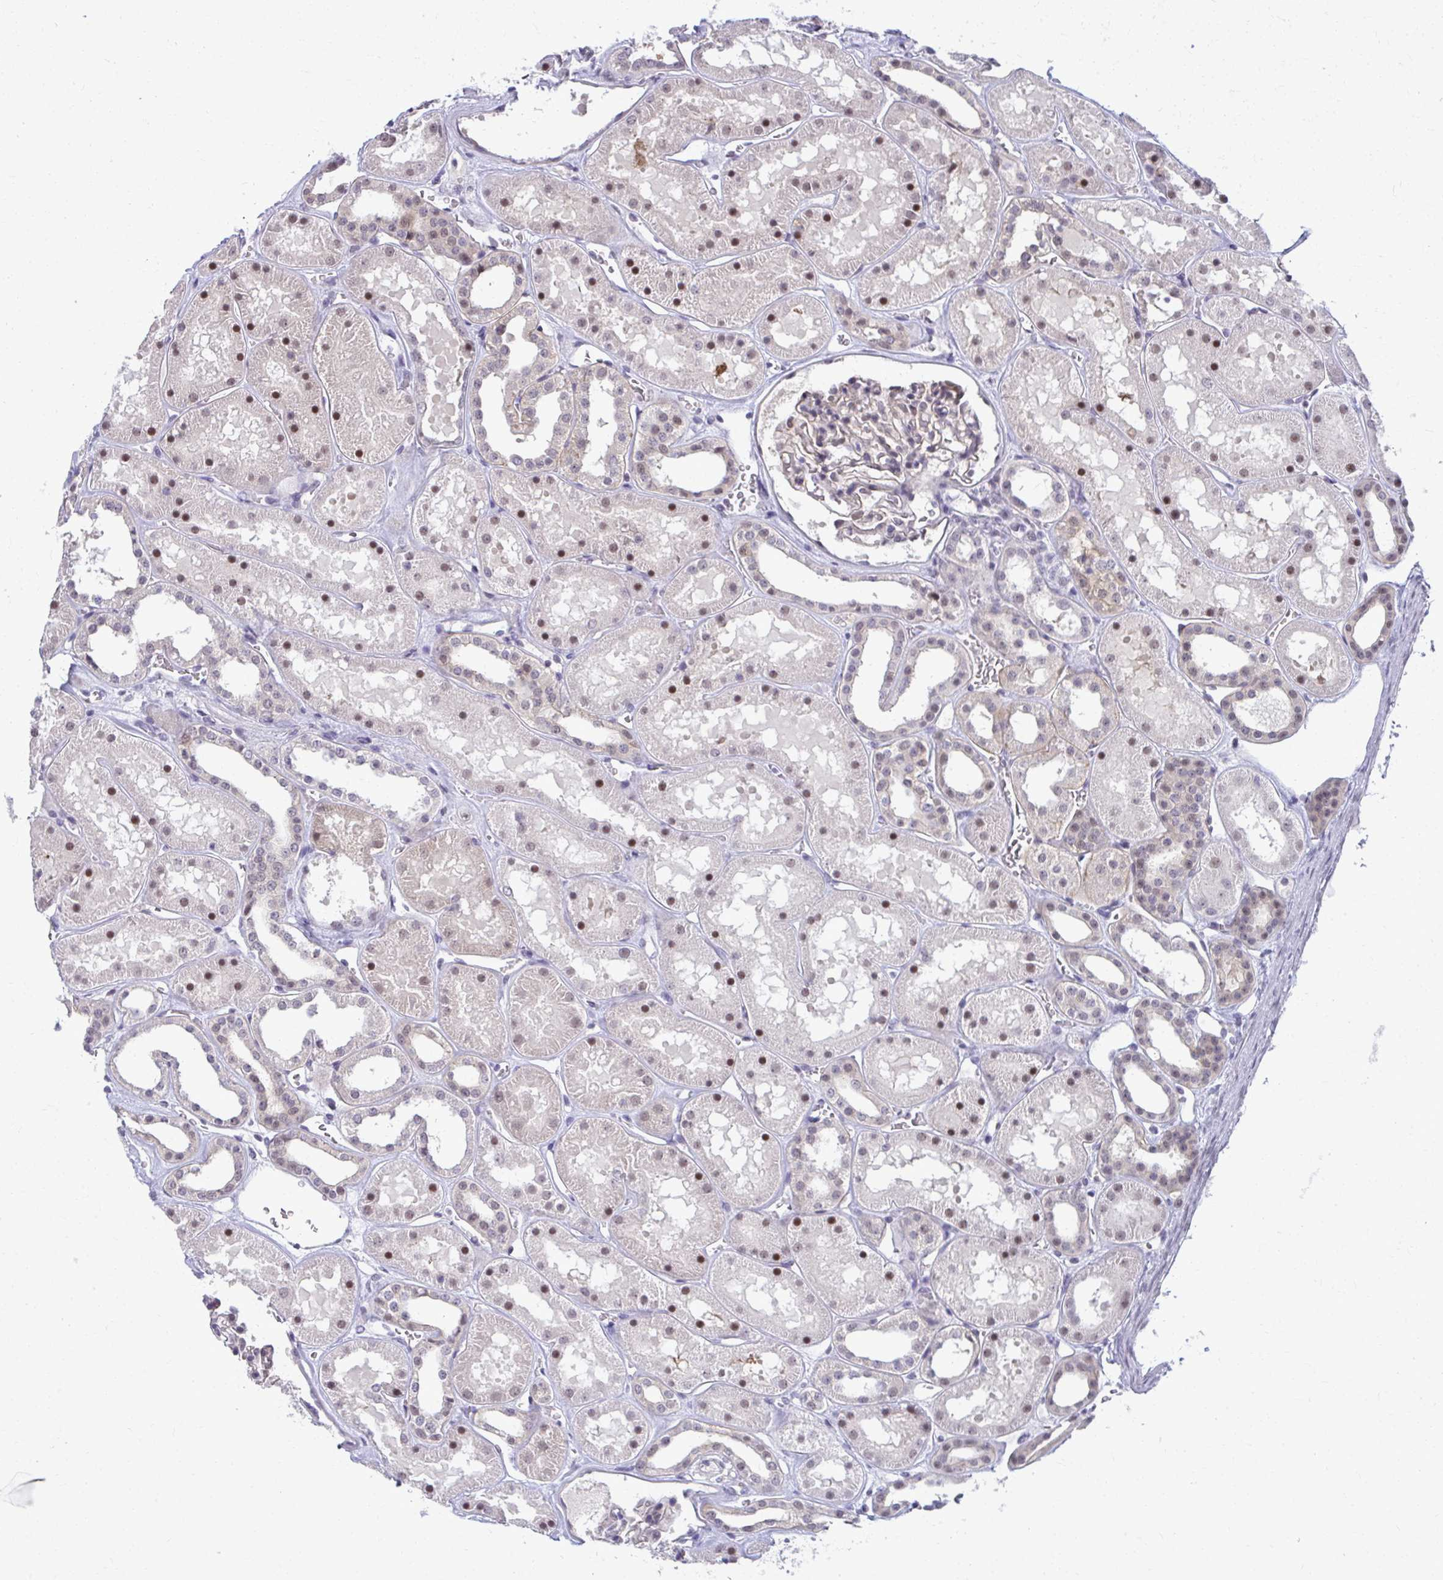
{"staining": {"intensity": "negative", "quantity": "none", "location": "none"}, "tissue": "kidney", "cell_type": "Cells in glomeruli", "image_type": "normal", "snomed": [{"axis": "morphology", "description": "Normal tissue, NOS"}, {"axis": "topography", "description": "Kidney"}], "caption": "A high-resolution micrograph shows immunohistochemistry (IHC) staining of normal kidney, which shows no significant expression in cells in glomeruli.", "gene": "MAF1", "patient": {"sex": "female", "age": 41}}